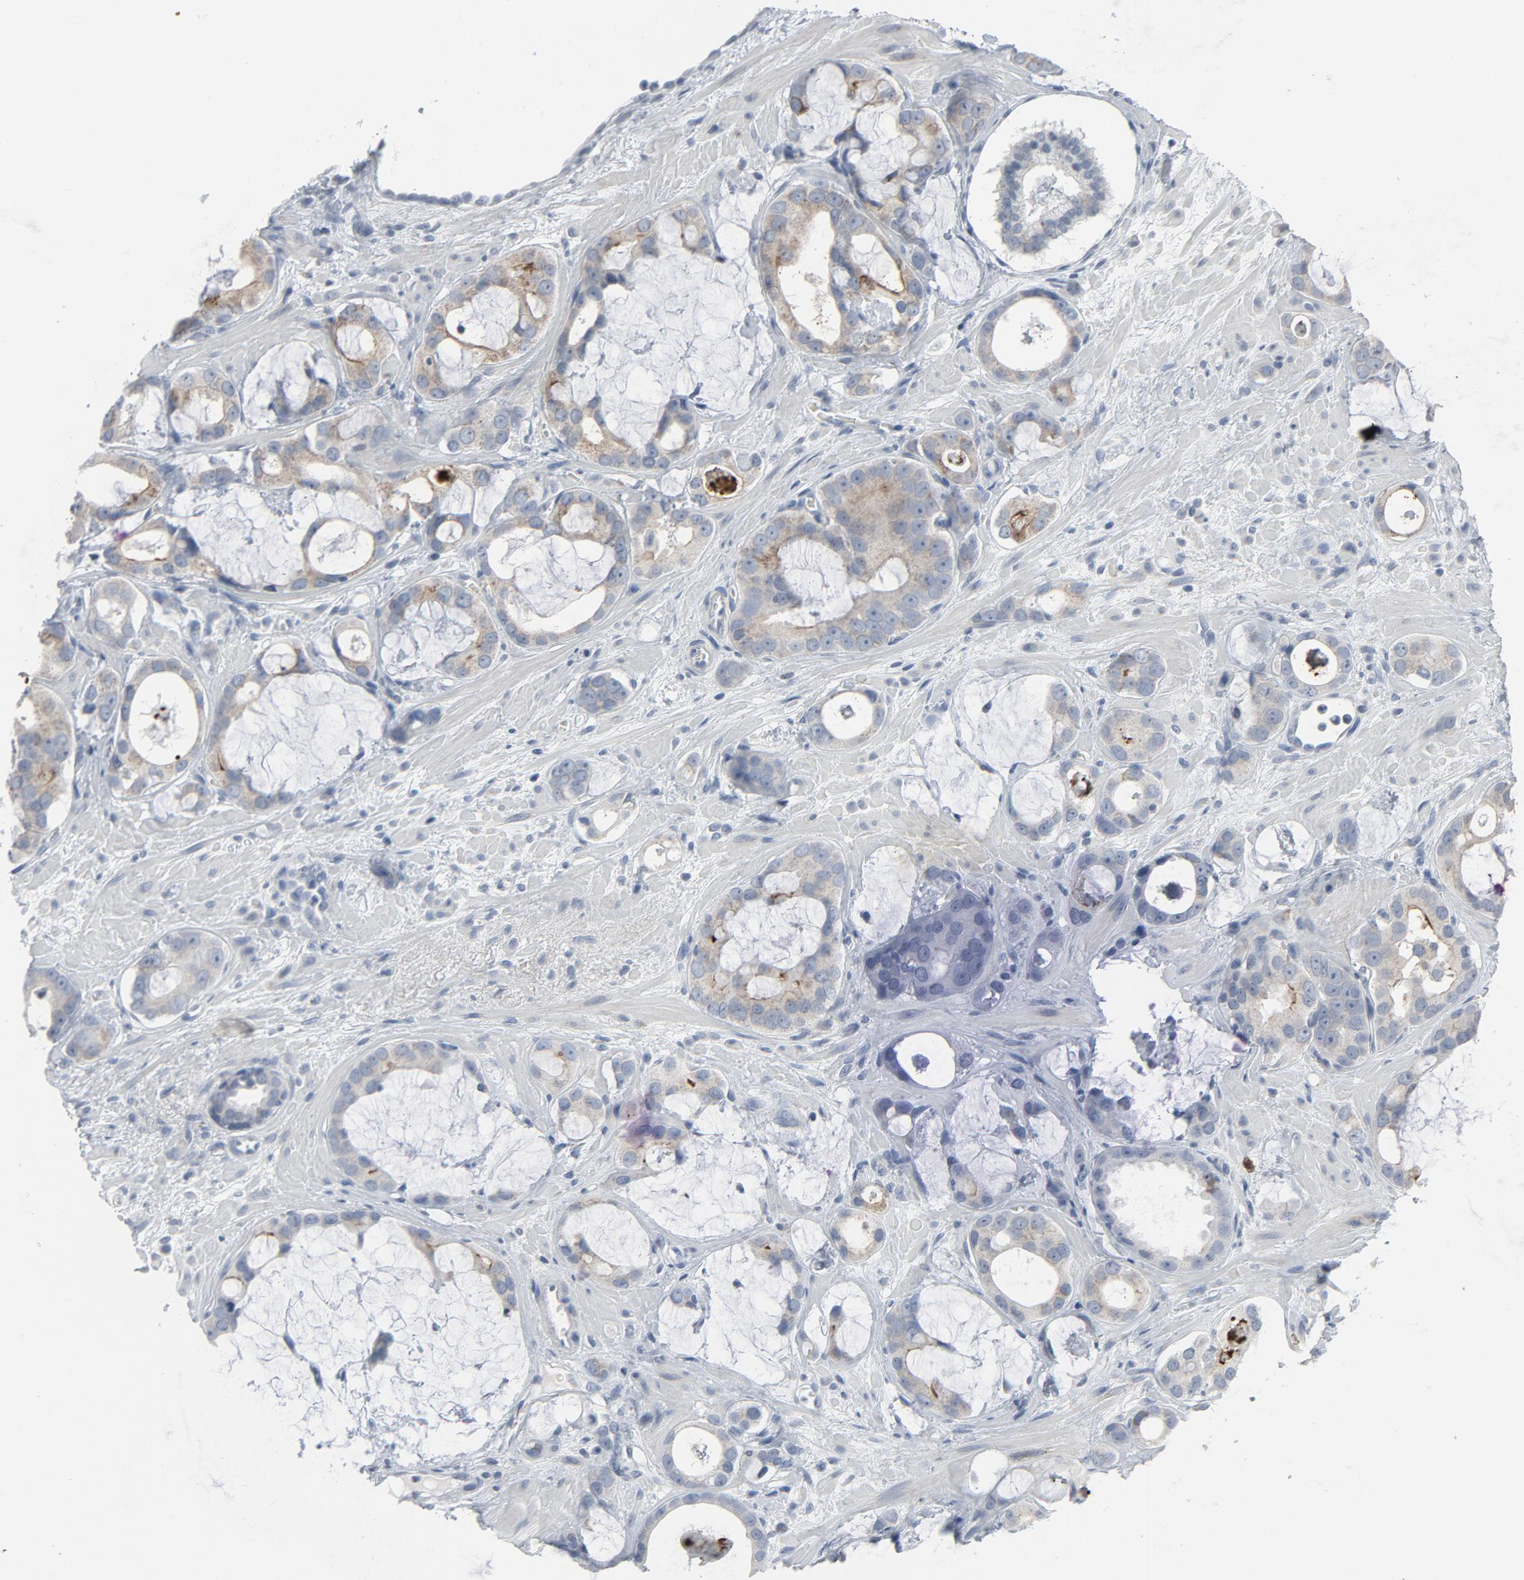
{"staining": {"intensity": "weak", "quantity": "<25%", "location": "cytoplasmic/membranous"}, "tissue": "prostate cancer", "cell_type": "Tumor cells", "image_type": "cancer", "snomed": [{"axis": "morphology", "description": "Adenocarcinoma, Low grade"}, {"axis": "topography", "description": "Prostate"}], "caption": "The image shows no significant staining in tumor cells of prostate cancer. (Brightfield microscopy of DAB immunohistochemistry (IHC) at high magnification).", "gene": "GPX2", "patient": {"sex": "male", "age": 57}}